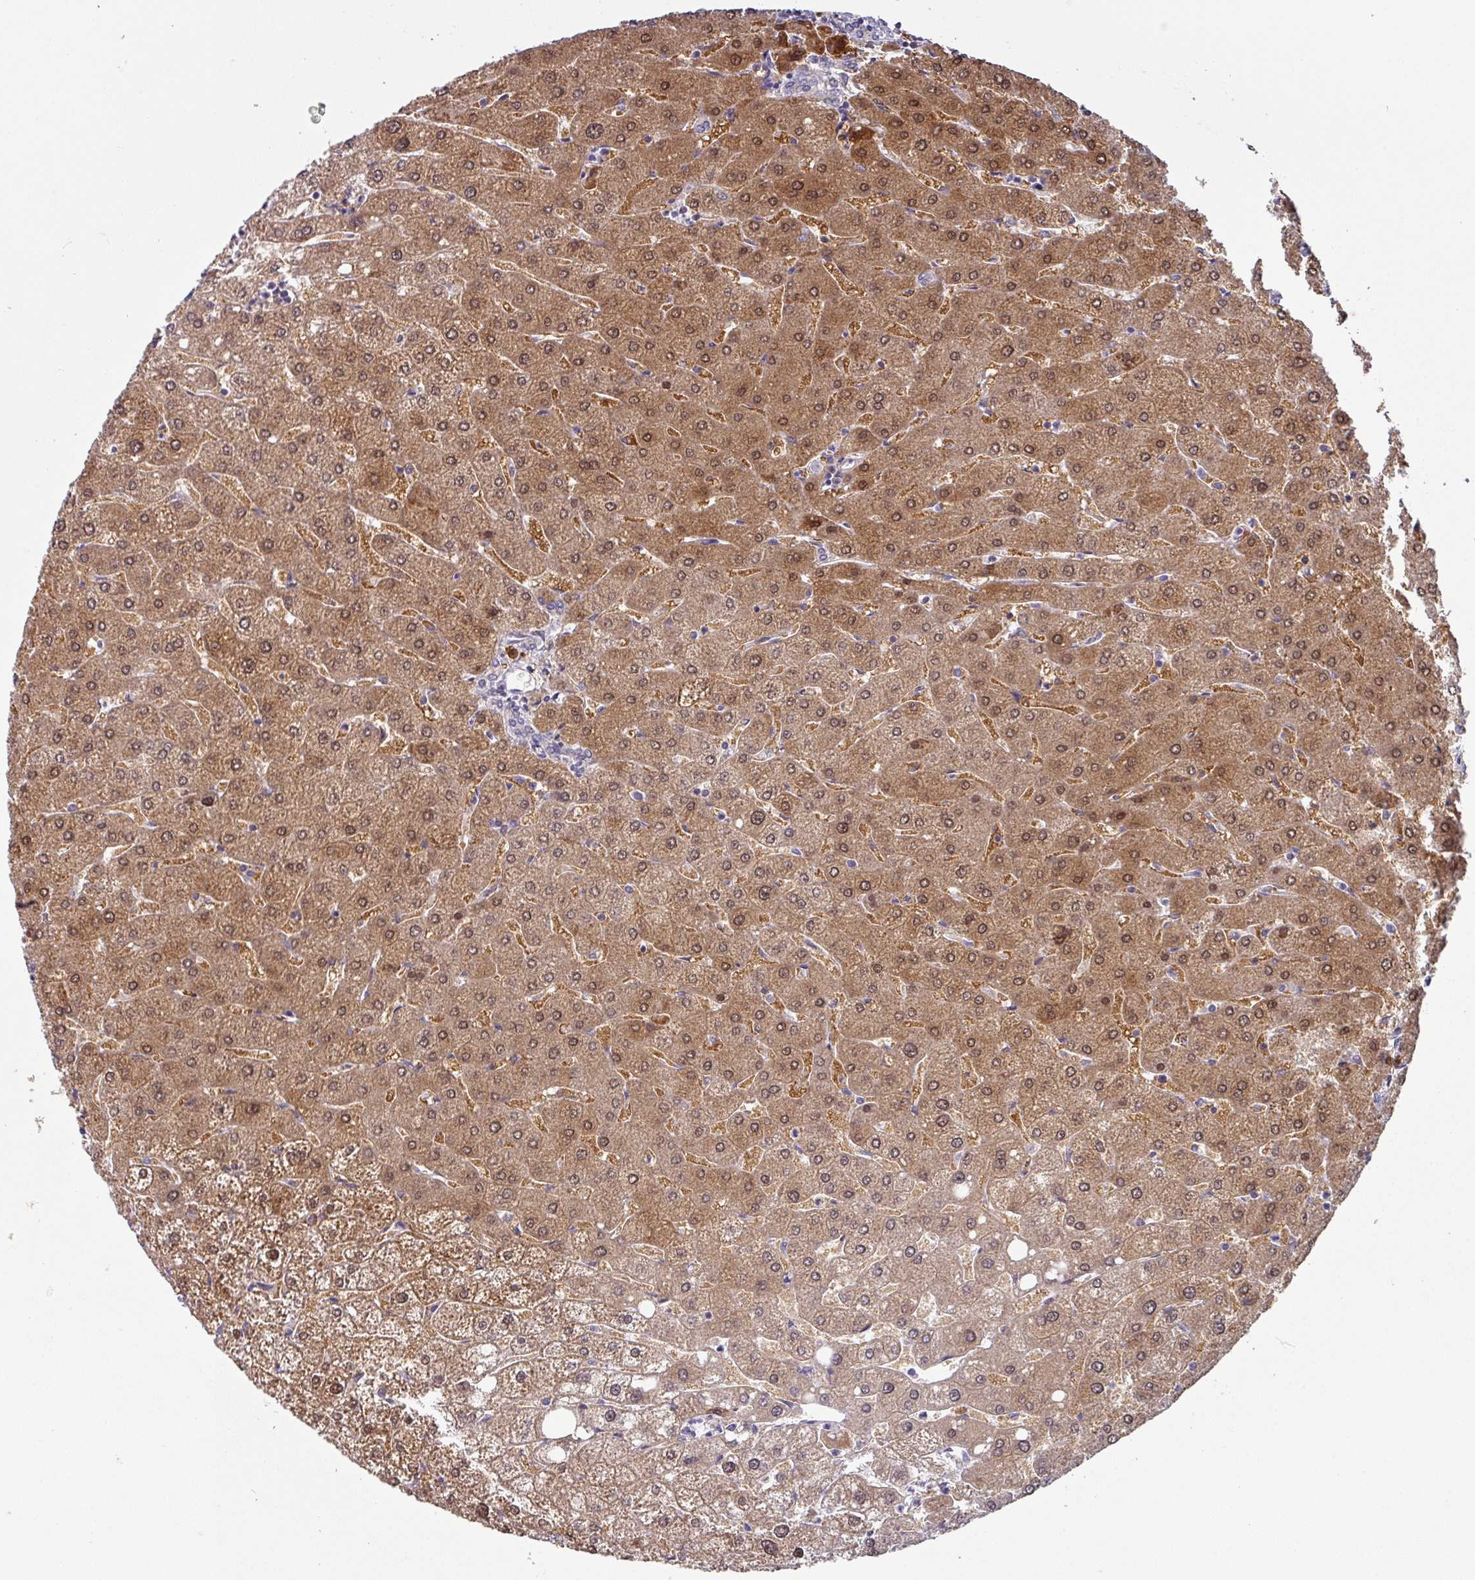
{"staining": {"intensity": "negative", "quantity": "none", "location": "none"}, "tissue": "liver", "cell_type": "Cholangiocytes", "image_type": "normal", "snomed": [{"axis": "morphology", "description": "Normal tissue, NOS"}, {"axis": "topography", "description": "Liver"}], "caption": "The photomicrograph reveals no staining of cholangiocytes in benign liver.", "gene": "KLHL3", "patient": {"sex": "male", "age": 67}}